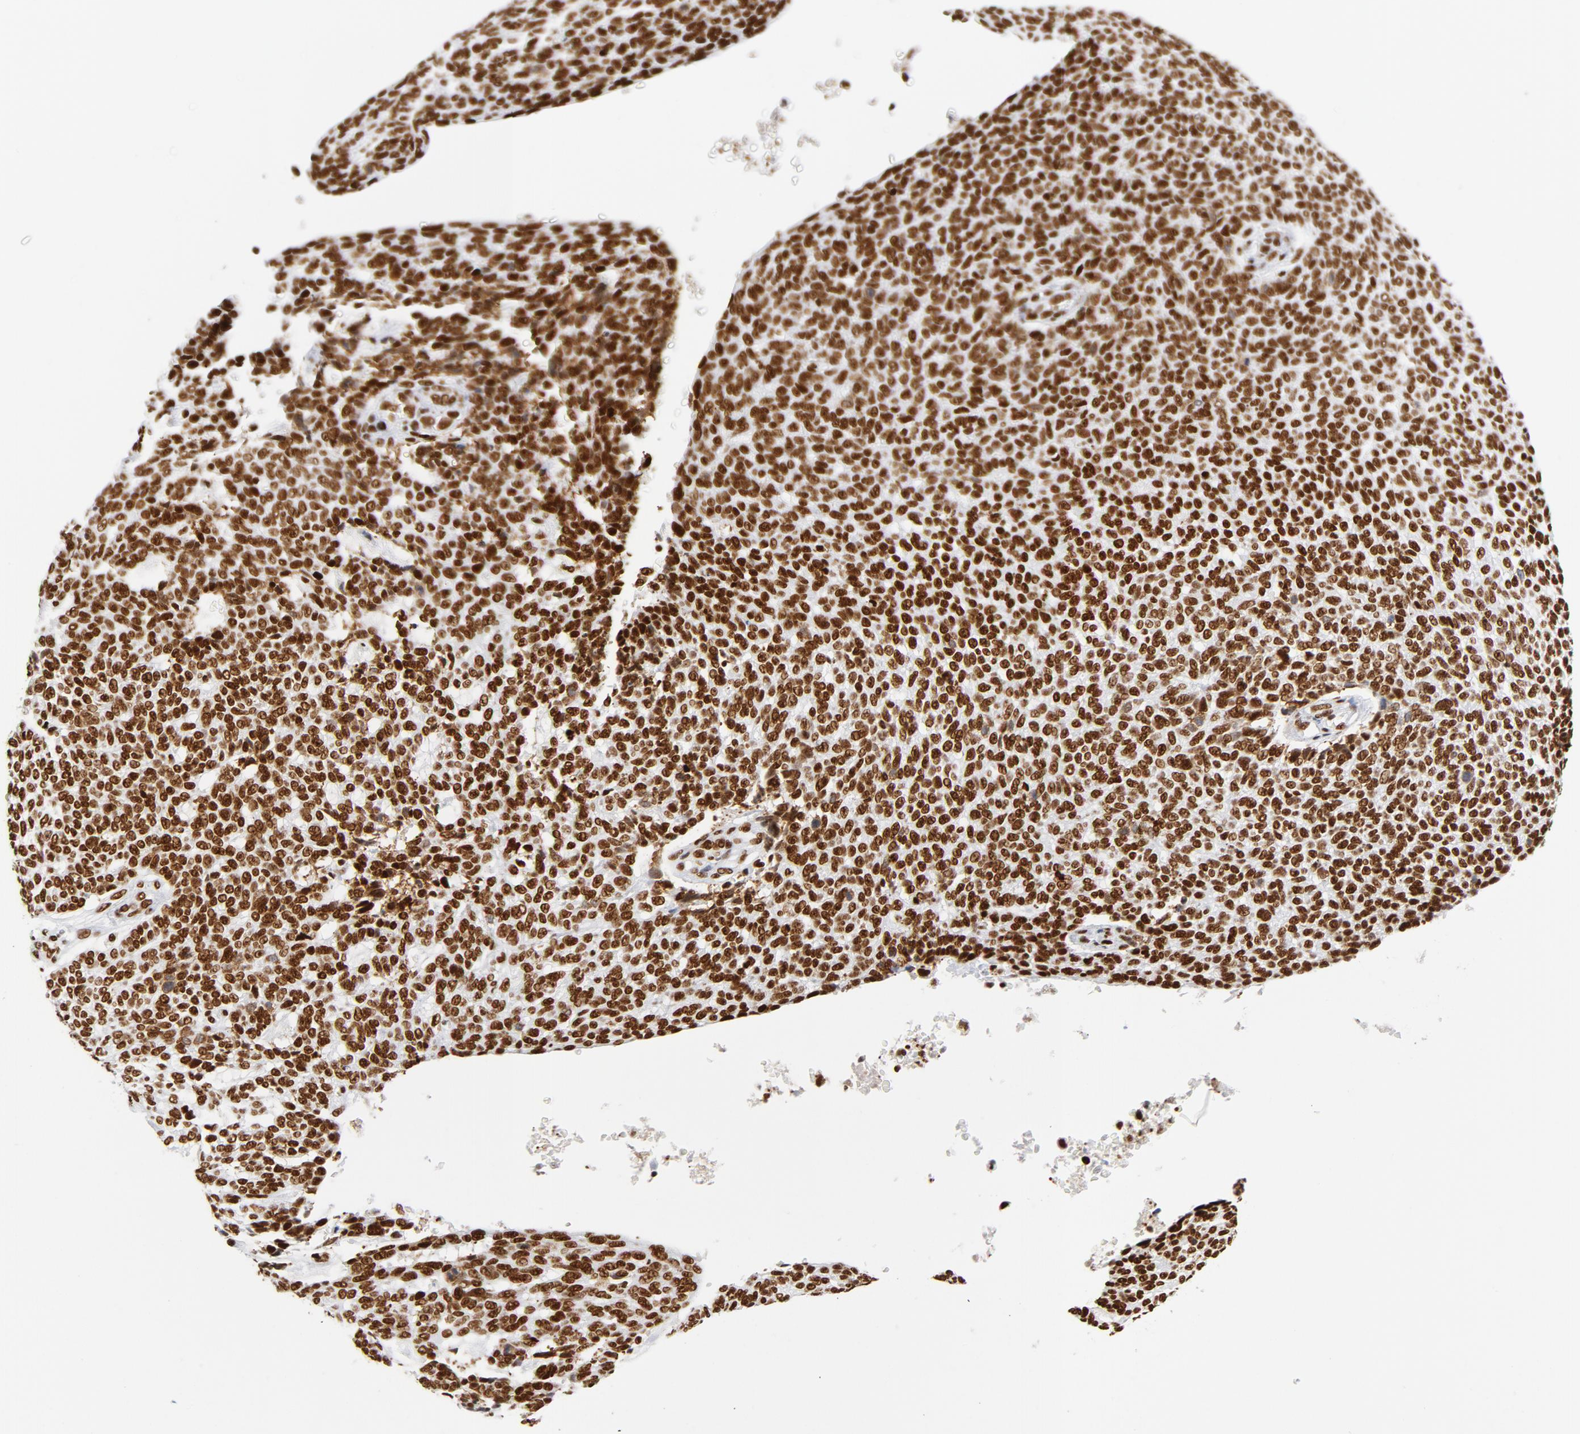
{"staining": {"intensity": "strong", "quantity": ">75%", "location": "nuclear"}, "tissue": "skin cancer", "cell_type": "Tumor cells", "image_type": "cancer", "snomed": [{"axis": "morphology", "description": "Normal tissue, NOS"}, {"axis": "morphology", "description": "Basal cell carcinoma"}, {"axis": "topography", "description": "Skin"}], "caption": "Tumor cells display strong nuclear expression in about >75% of cells in basal cell carcinoma (skin).", "gene": "XRCC5", "patient": {"sex": "male", "age": 87}}